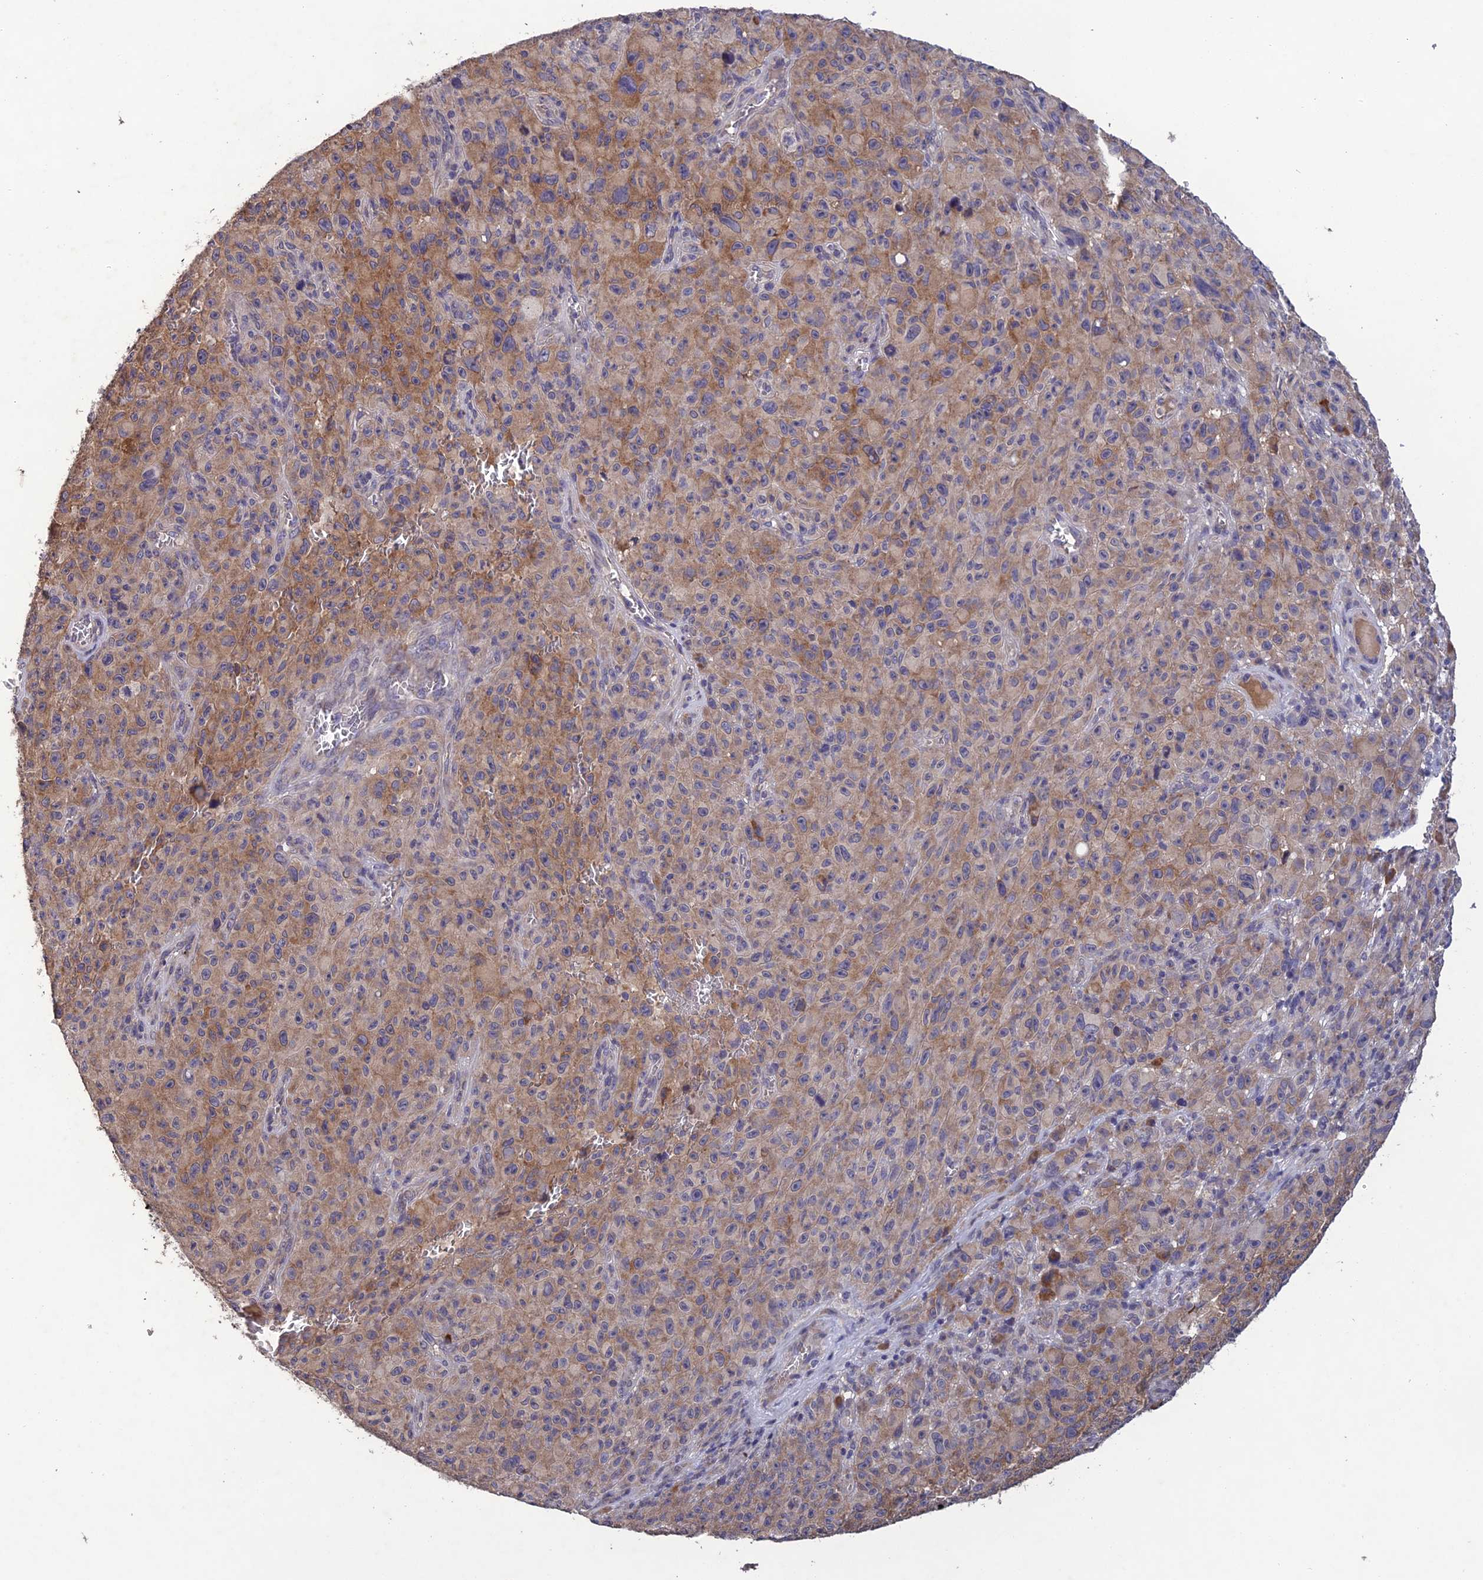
{"staining": {"intensity": "moderate", "quantity": "<25%", "location": "cytoplasmic/membranous"}, "tissue": "melanoma", "cell_type": "Tumor cells", "image_type": "cancer", "snomed": [{"axis": "morphology", "description": "Malignant melanoma, NOS"}, {"axis": "topography", "description": "Skin"}], "caption": "A low amount of moderate cytoplasmic/membranous positivity is identified in about <25% of tumor cells in melanoma tissue.", "gene": "SLC39A13", "patient": {"sex": "female", "age": 82}}